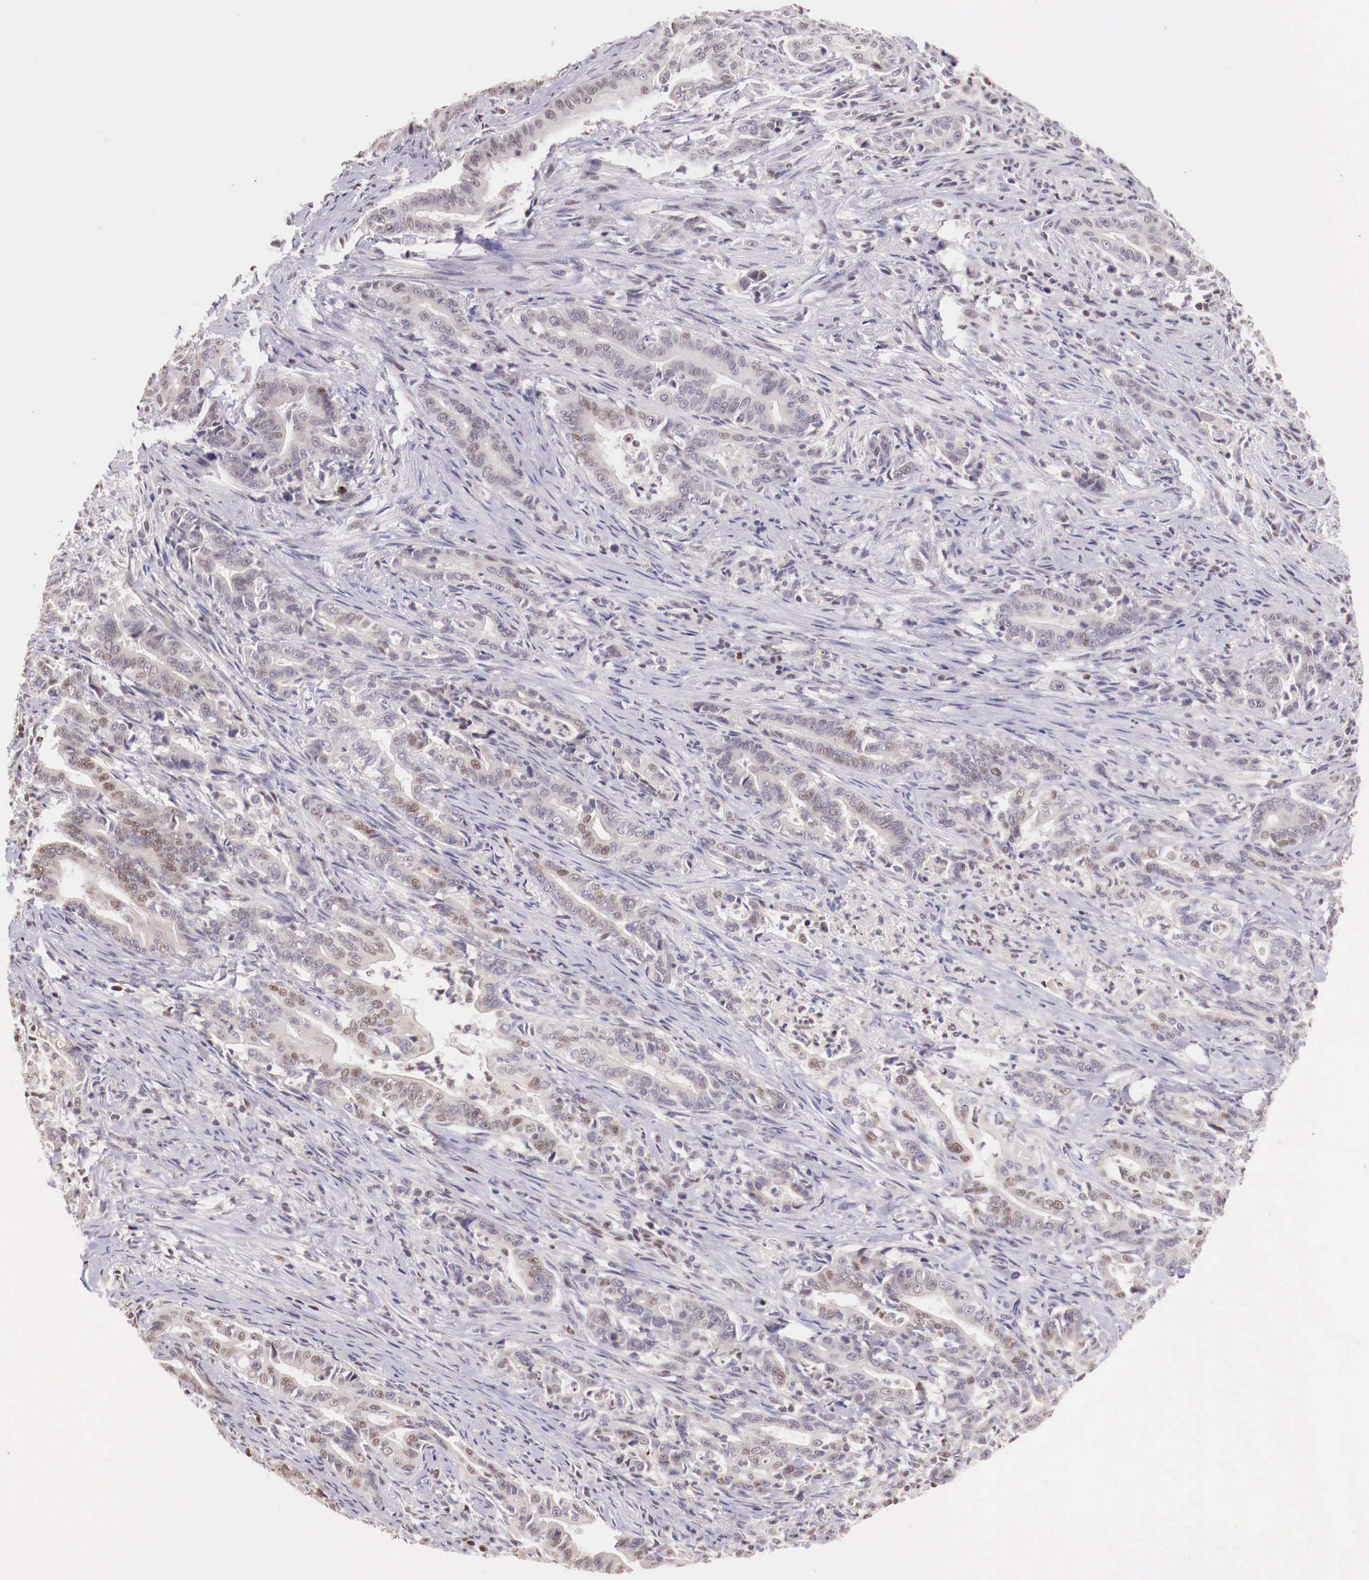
{"staining": {"intensity": "weak", "quantity": "<25%", "location": "nuclear"}, "tissue": "stomach cancer", "cell_type": "Tumor cells", "image_type": "cancer", "snomed": [{"axis": "morphology", "description": "Adenocarcinoma, NOS"}, {"axis": "topography", "description": "Stomach"}], "caption": "Image shows no significant protein staining in tumor cells of stomach cancer (adenocarcinoma).", "gene": "SP1", "patient": {"sex": "female", "age": 76}}